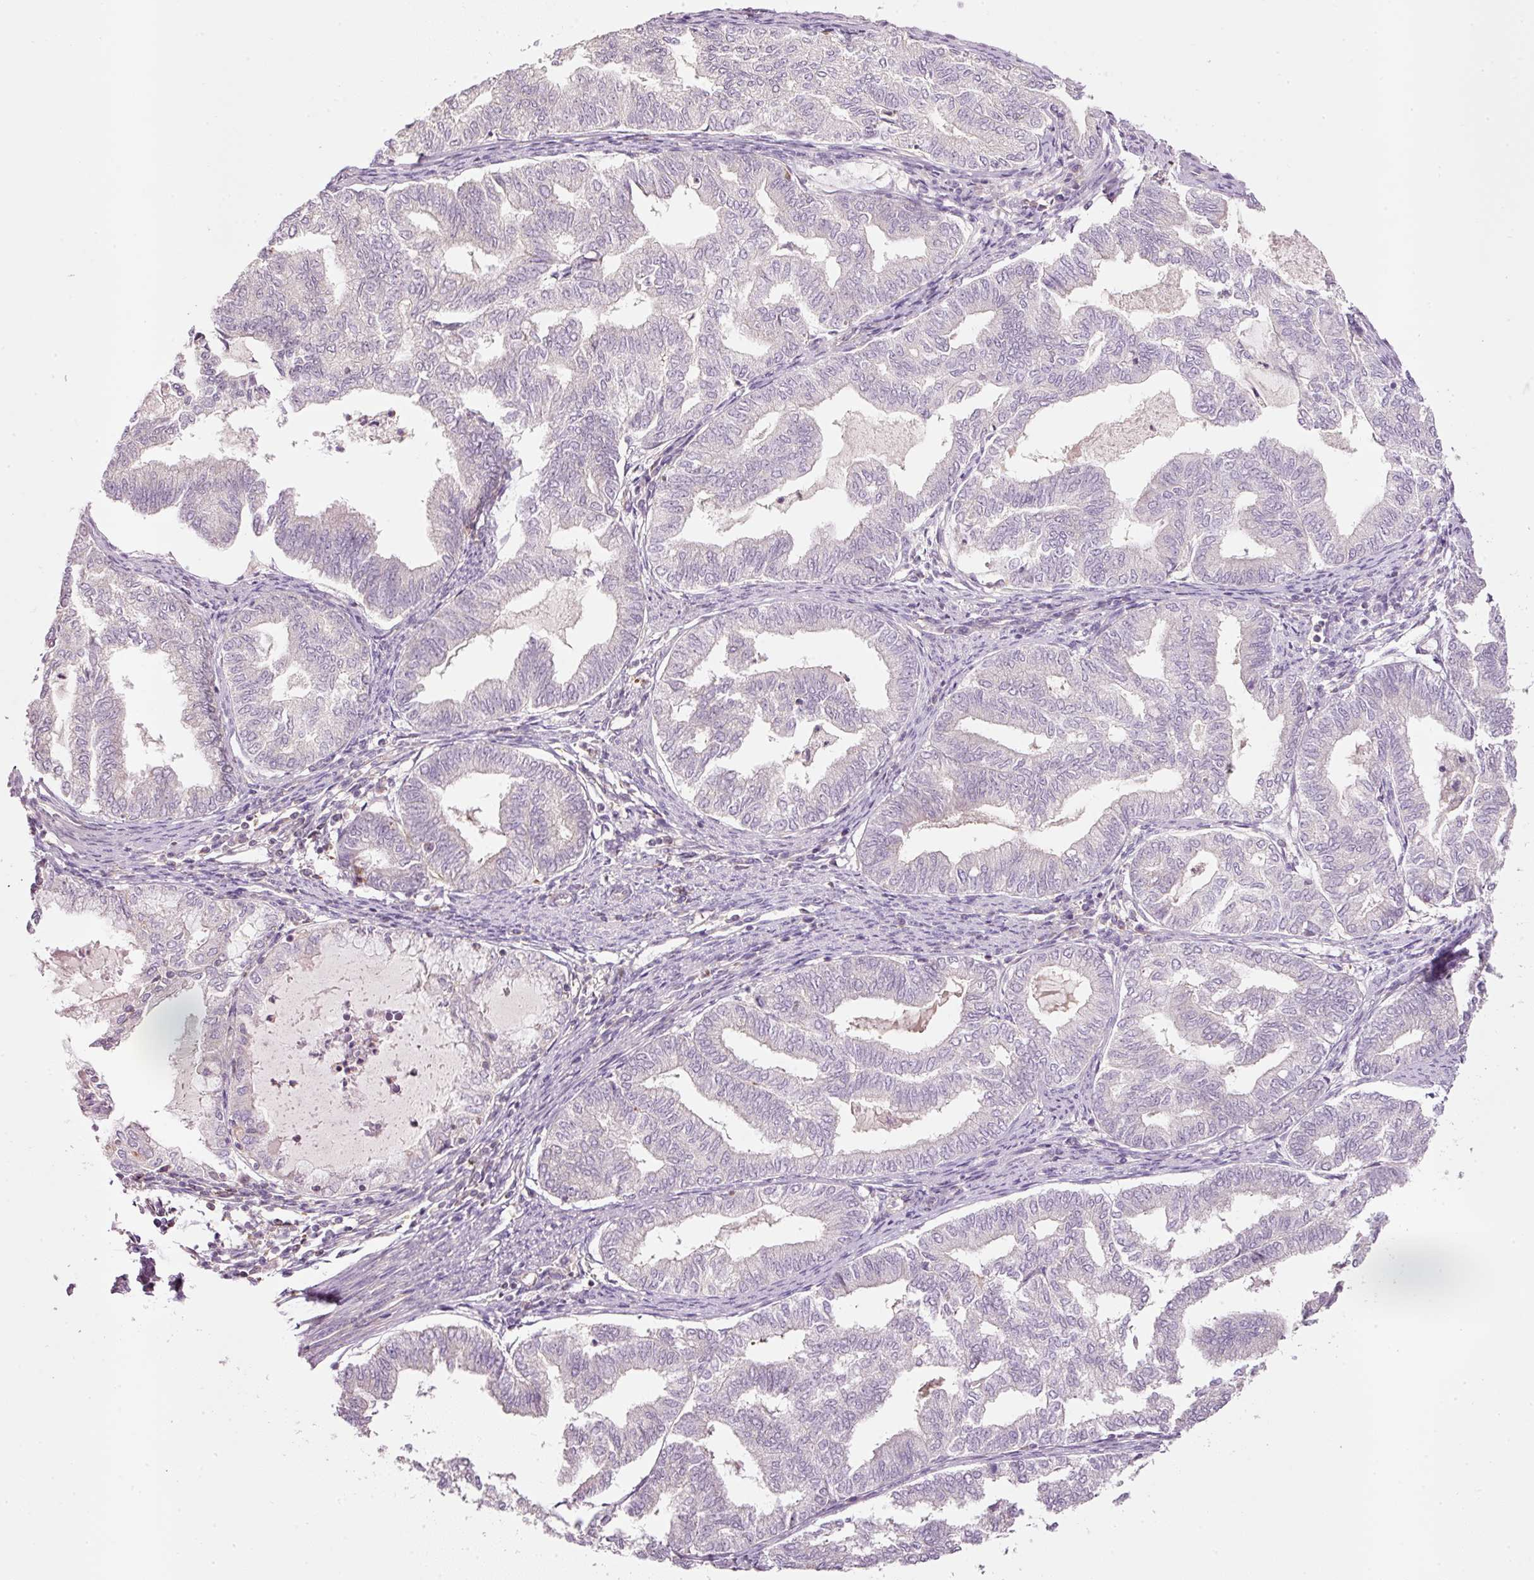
{"staining": {"intensity": "negative", "quantity": "none", "location": "none"}, "tissue": "endometrial cancer", "cell_type": "Tumor cells", "image_type": "cancer", "snomed": [{"axis": "morphology", "description": "Adenocarcinoma, NOS"}, {"axis": "topography", "description": "Endometrium"}], "caption": "Immunohistochemical staining of endometrial adenocarcinoma shows no significant staining in tumor cells.", "gene": "SIPA1", "patient": {"sex": "female", "age": 79}}